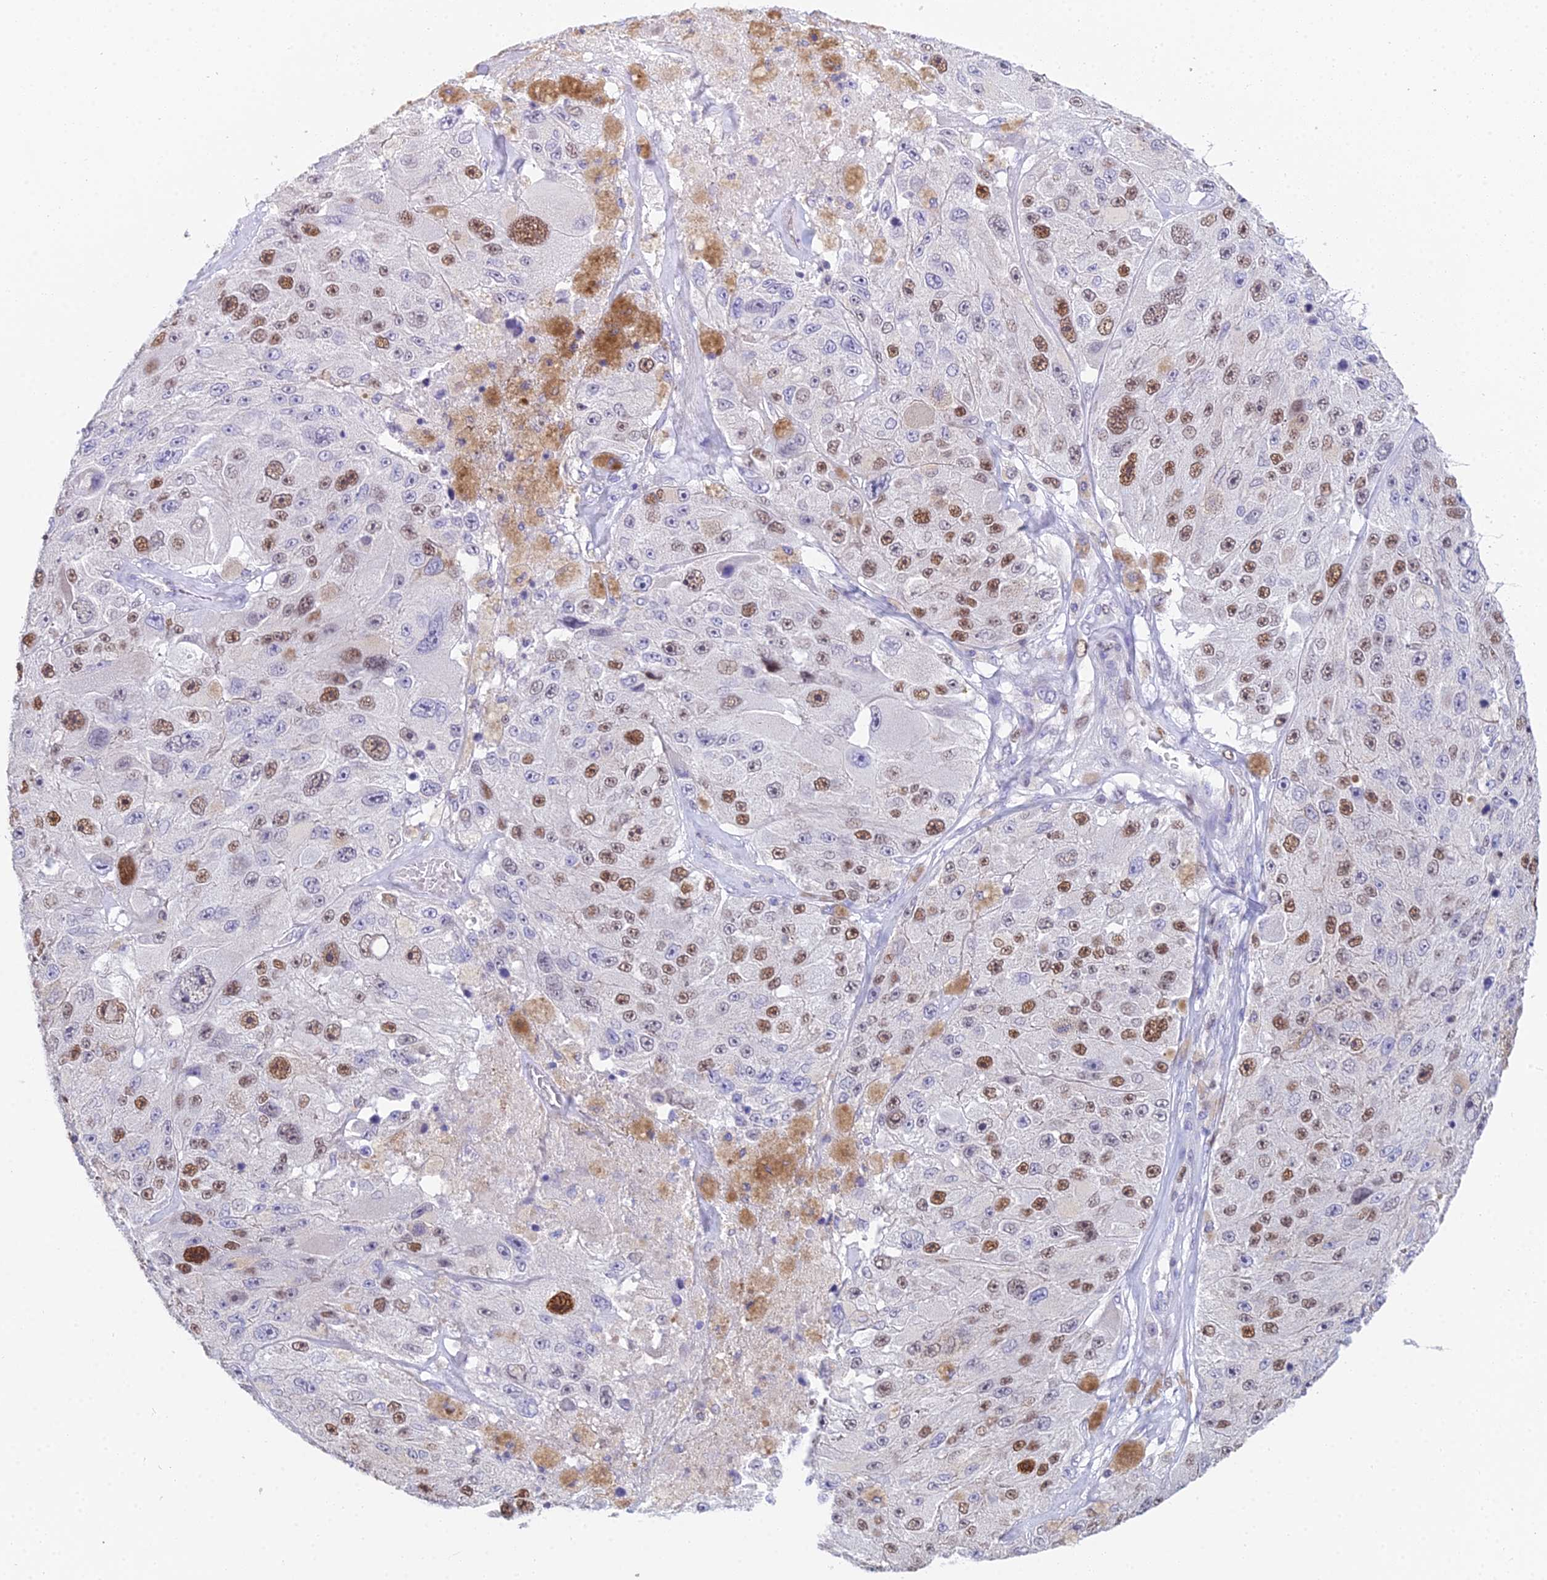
{"staining": {"intensity": "moderate", "quantity": "25%-75%", "location": "nuclear"}, "tissue": "melanoma", "cell_type": "Tumor cells", "image_type": "cancer", "snomed": [{"axis": "morphology", "description": "Malignant melanoma, Metastatic site"}, {"axis": "topography", "description": "Lymph node"}], "caption": "Melanoma tissue exhibits moderate nuclear staining in approximately 25%-75% of tumor cells, visualized by immunohistochemistry.", "gene": "MCM2", "patient": {"sex": "male", "age": 62}}